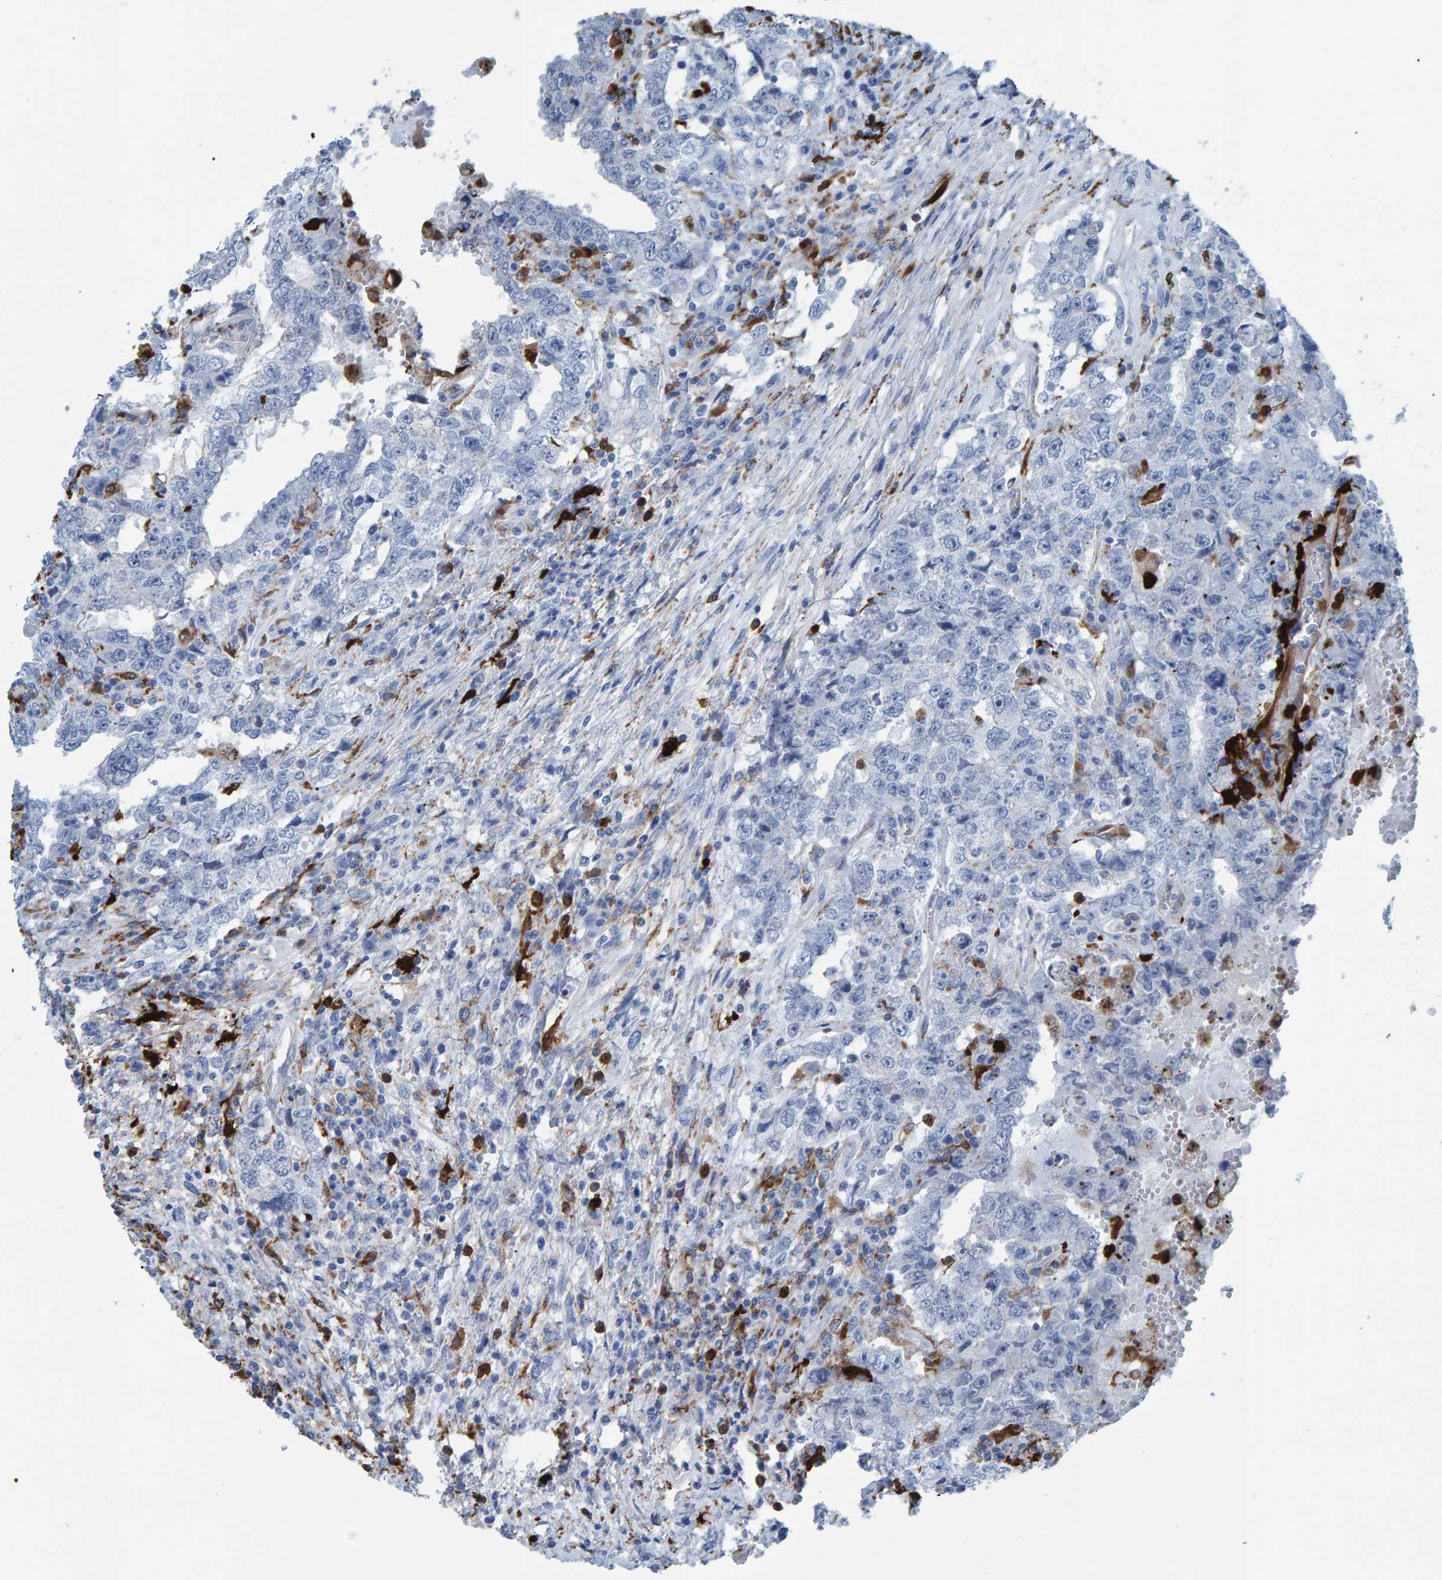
{"staining": {"intensity": "negative", "quantity": "none", "location": "none"}, "tissue": "testis cancer", "cell_type": "Tumor cells", "image_type": "cancer", "snomed": [{"axis": "morphology", "description": "Carcinoma, Embryonal, NOS"}, {"axis": "topography", "description": "Testis"}], "caption": "Immunohistochemistry micrograph of human testis cancer stained for a protein (brown), which shows no staining in tumor cells.", "gene": "IDO1", "patient": {"sex": "male", "age": 26}}